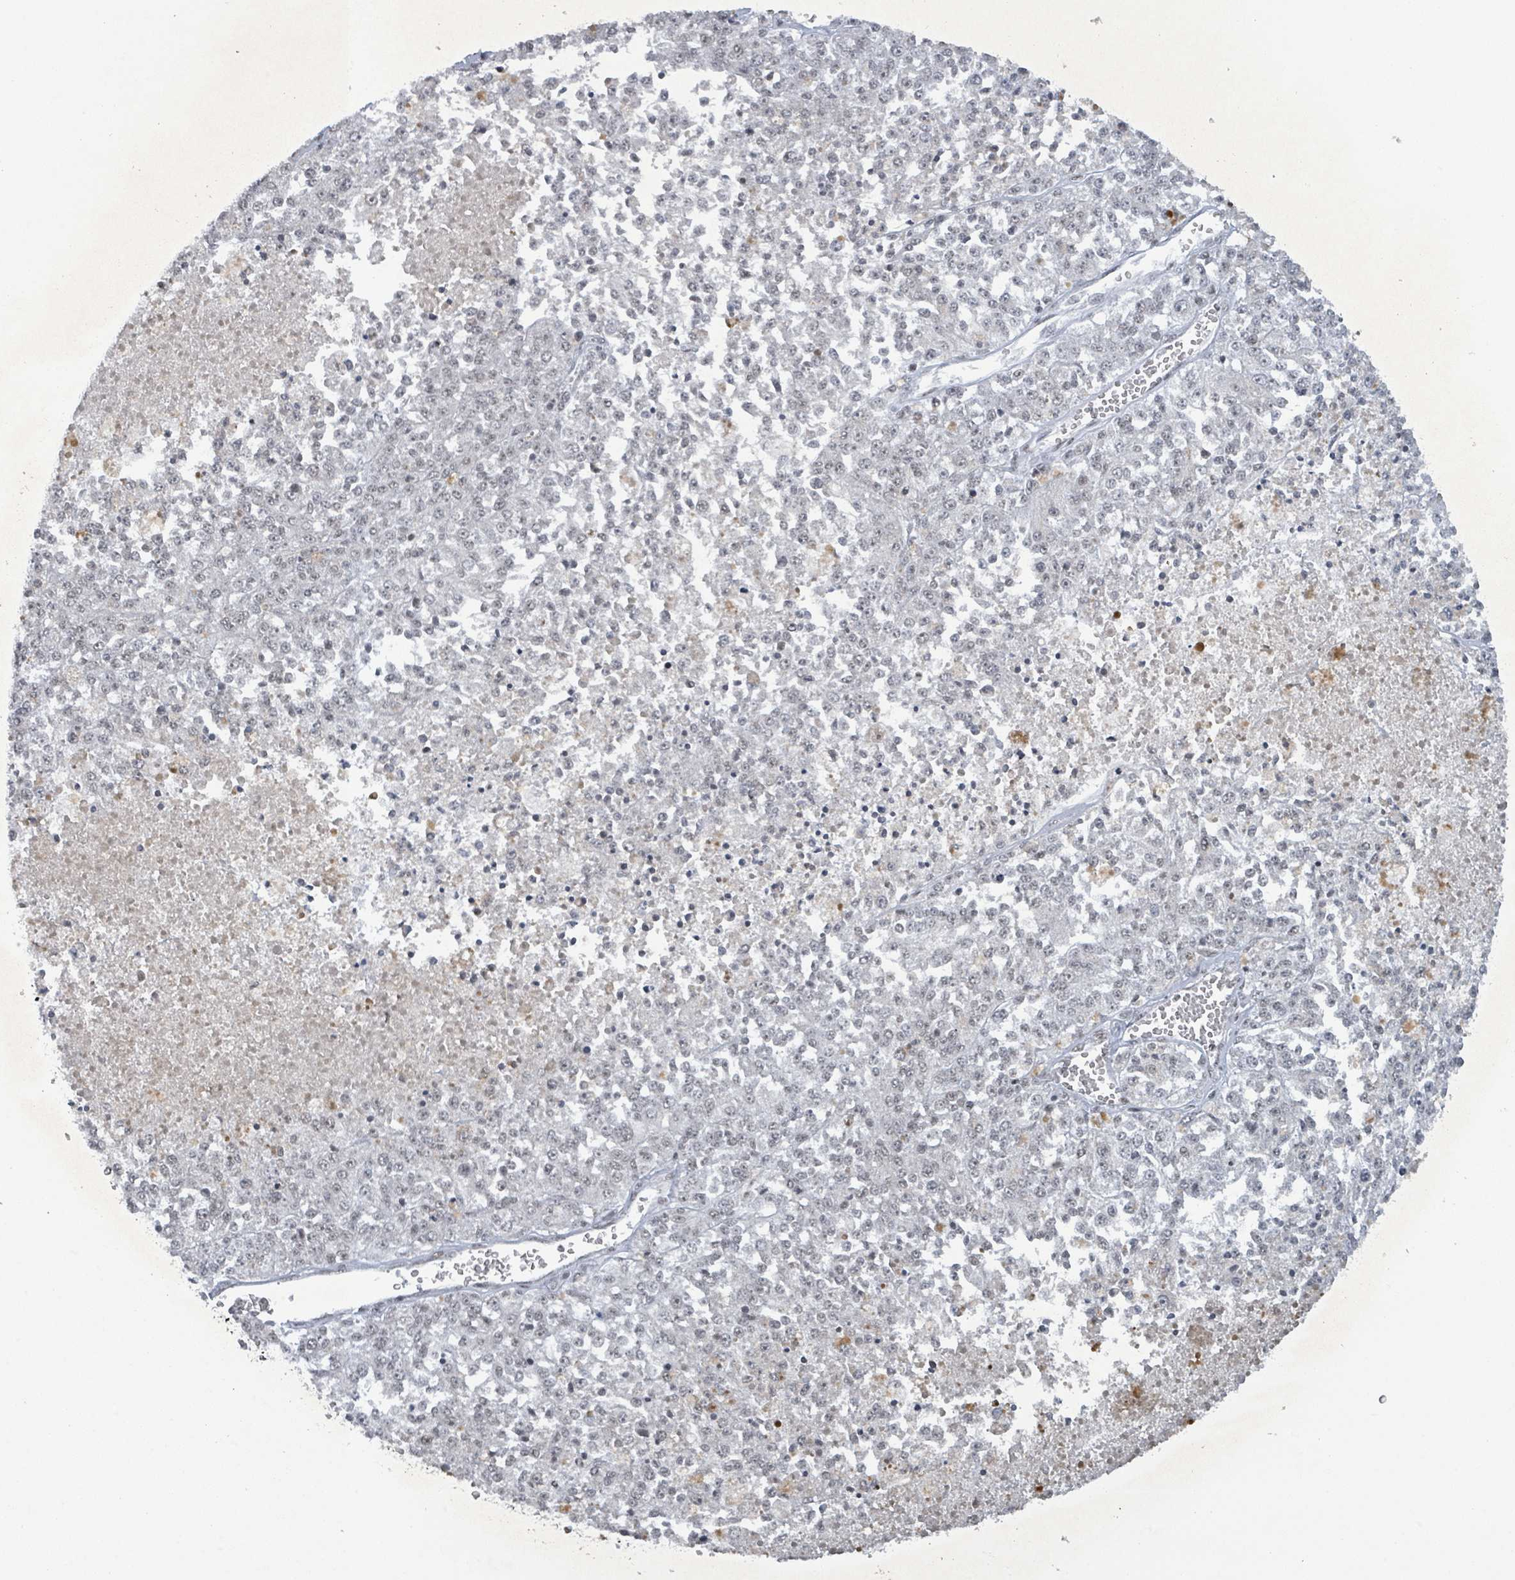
{"staining": {"intensity": "negative", "quantity": "none", "location": "none"}, "tissue": "melanoma", "cell_type": "Tumor cells", "image_type": "cancer", "snomed": [{"axis": "morphology", "description": "Malignant melanoma, NOS"}, {"axis": "topography", "description": "Skin"}], "caption": "An immunohistochemistry histopathology image of malignant melanoma is shown. There is no staining in tumor cells of malignant melanoma.", "gene": "BANP", "patient": {"sex": "female", "age": 64}}